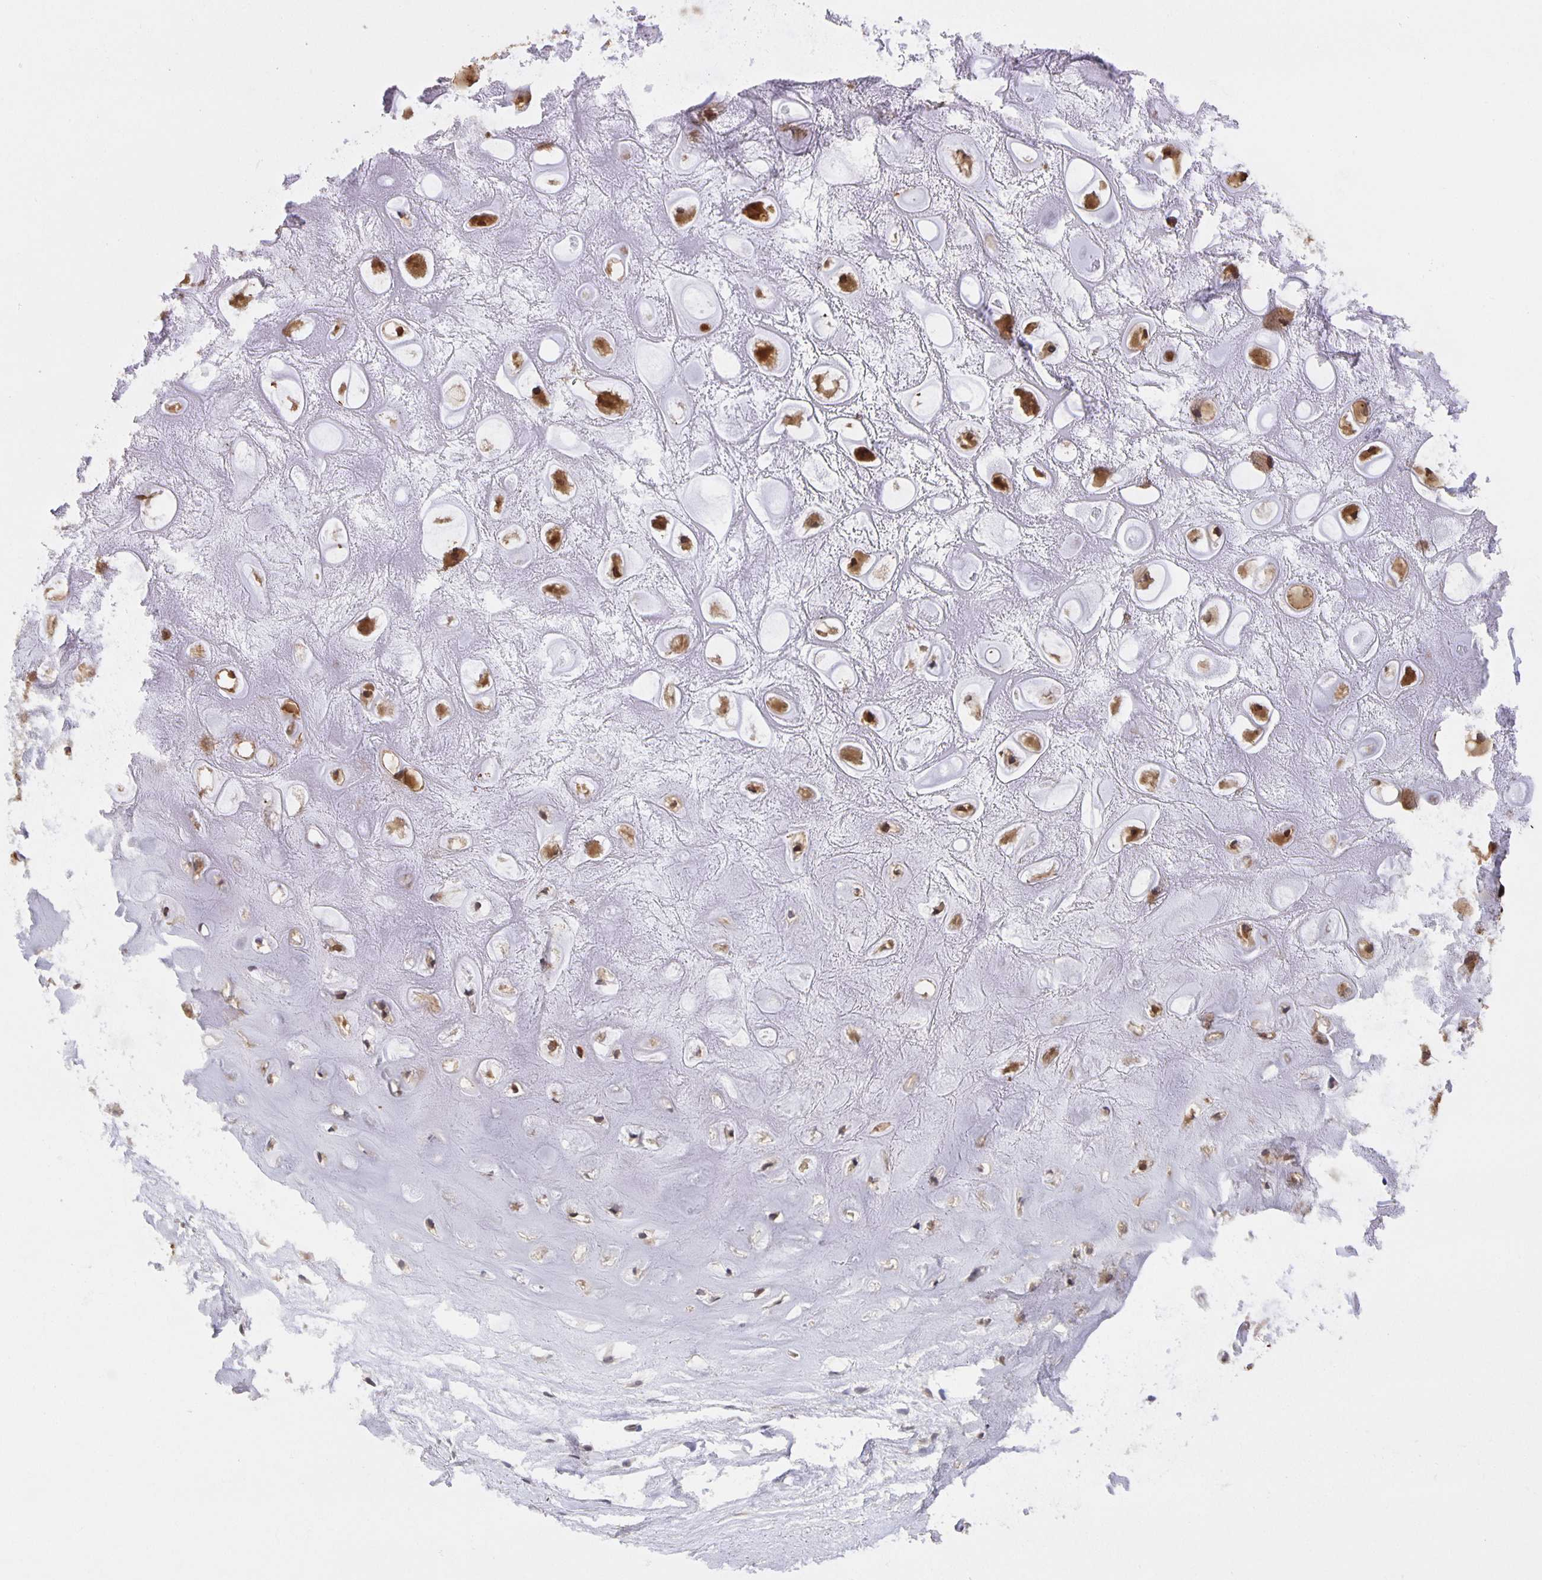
{"staining": {"intensity": "negative", "quantity": "none", "location": "none"}, "tissue": "adipose tissue", "cell_type": "Adipocytes", "image_type": "normal", "snomed": [{"axis": "morphology", "description": "Normal tissue, NOS"}, {"axis": "topography", "description": "Lymph node"}, {"axis": "topography", "description": "Cartilage tissue"}, {"axis": "topography", "description": "Nasopharynx"}], "caption": "DAB immunohistochemical staining of benign adipose tissue demonstrates no significant positivity in adipocytes. (Stains: DAB immunohistochemistry (IHC) with hematoxylin counter stain, Microscopy: brightfield microscopy at high magnification).", "gene": "MARCHF6", "patient": {"sex": "male", "age": 63}}